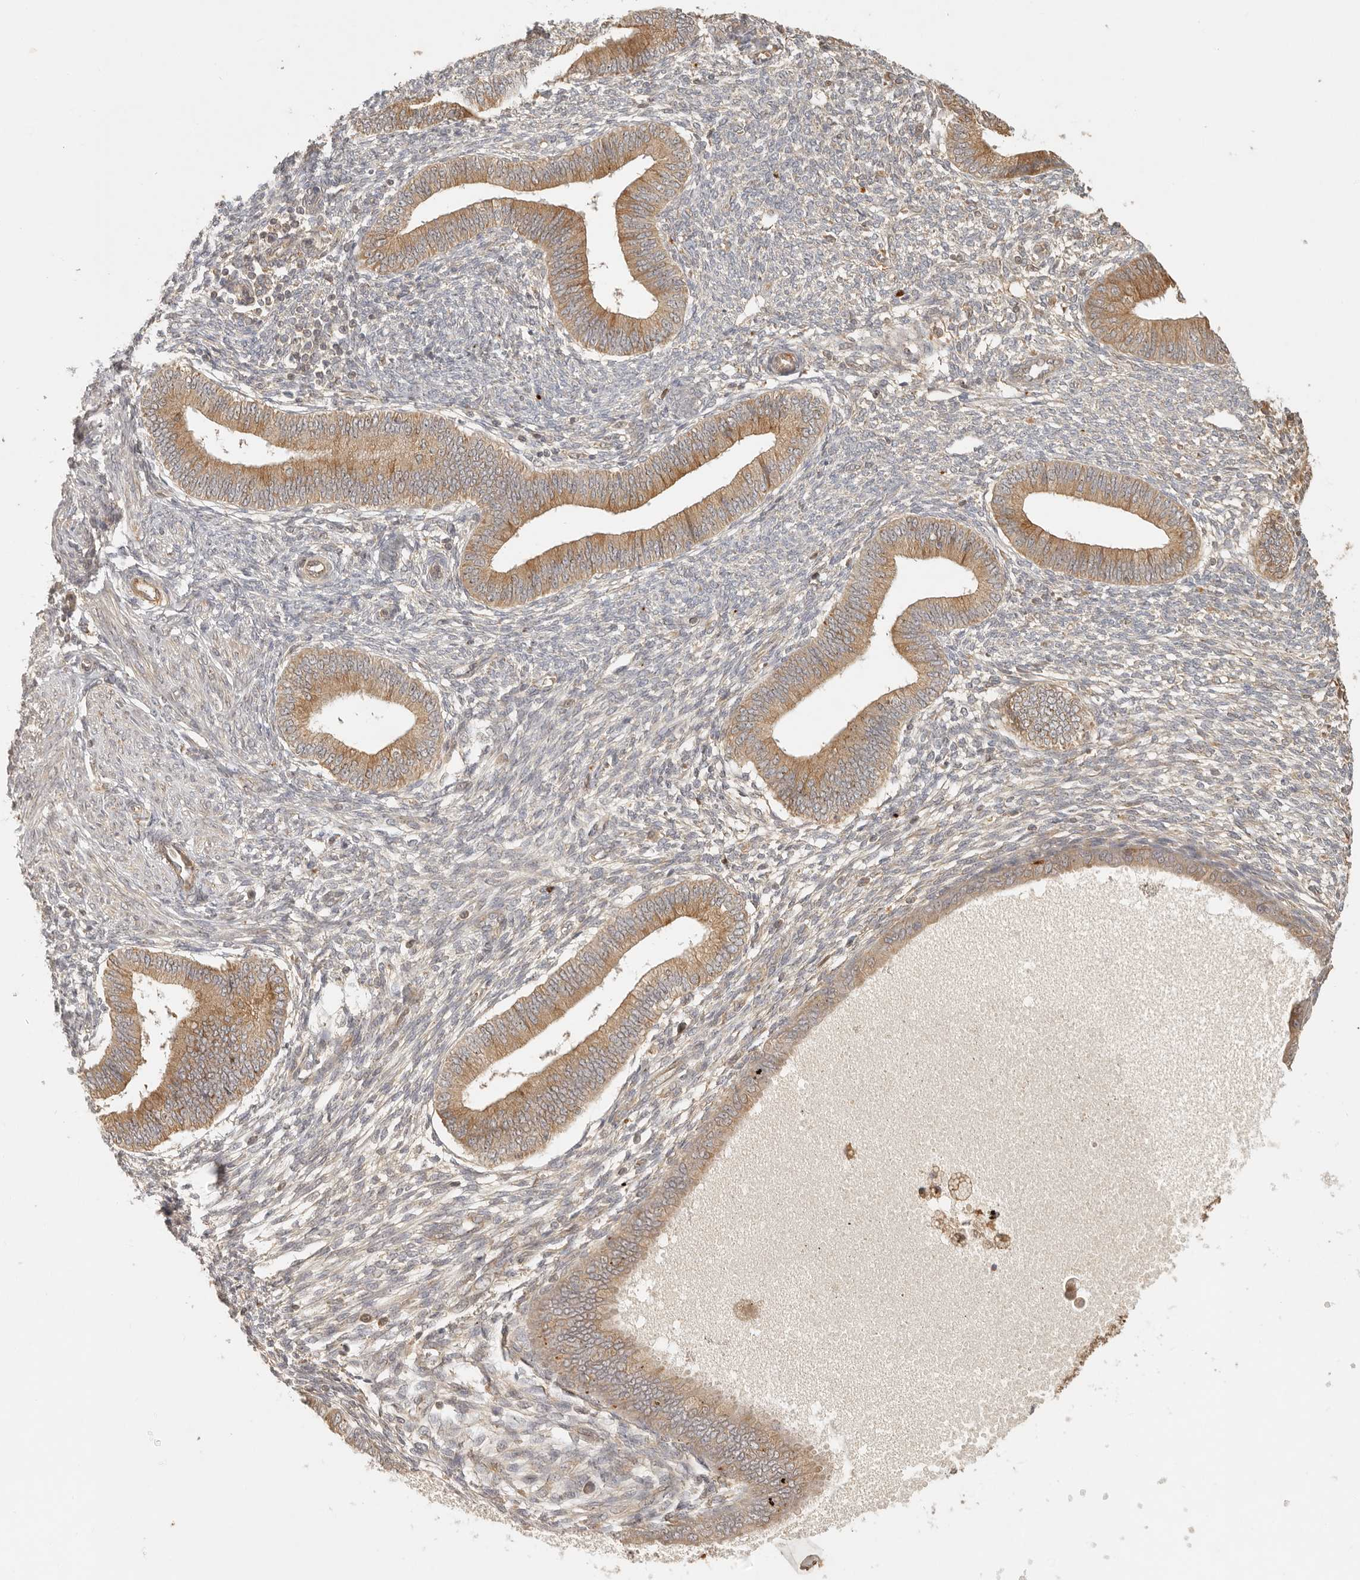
{"staining": {"intensity": "weak", "quantity": "<25%", "location": "cytoplasmic/membranous"}, "tissue": "endometrium", "cell_type": "Cells in endometrial stroma", "image_type": "normal", "snomed": [{"axis": "morphology", "description": "Normal tissue, NOS"}, {"axis": "topography", "description": "Endometrium"}], "caption": "Immunohistochemical staining of normal human endometrium exhibits no significant positivity in cells in endometrial stroma. (Stains: DAB IHC with hematoxylin counter stain, Microscopy: brightfield microscopy at high magnification).", "gene": "ANKRD61", "patient": {"sex": "female", "age": 46}}